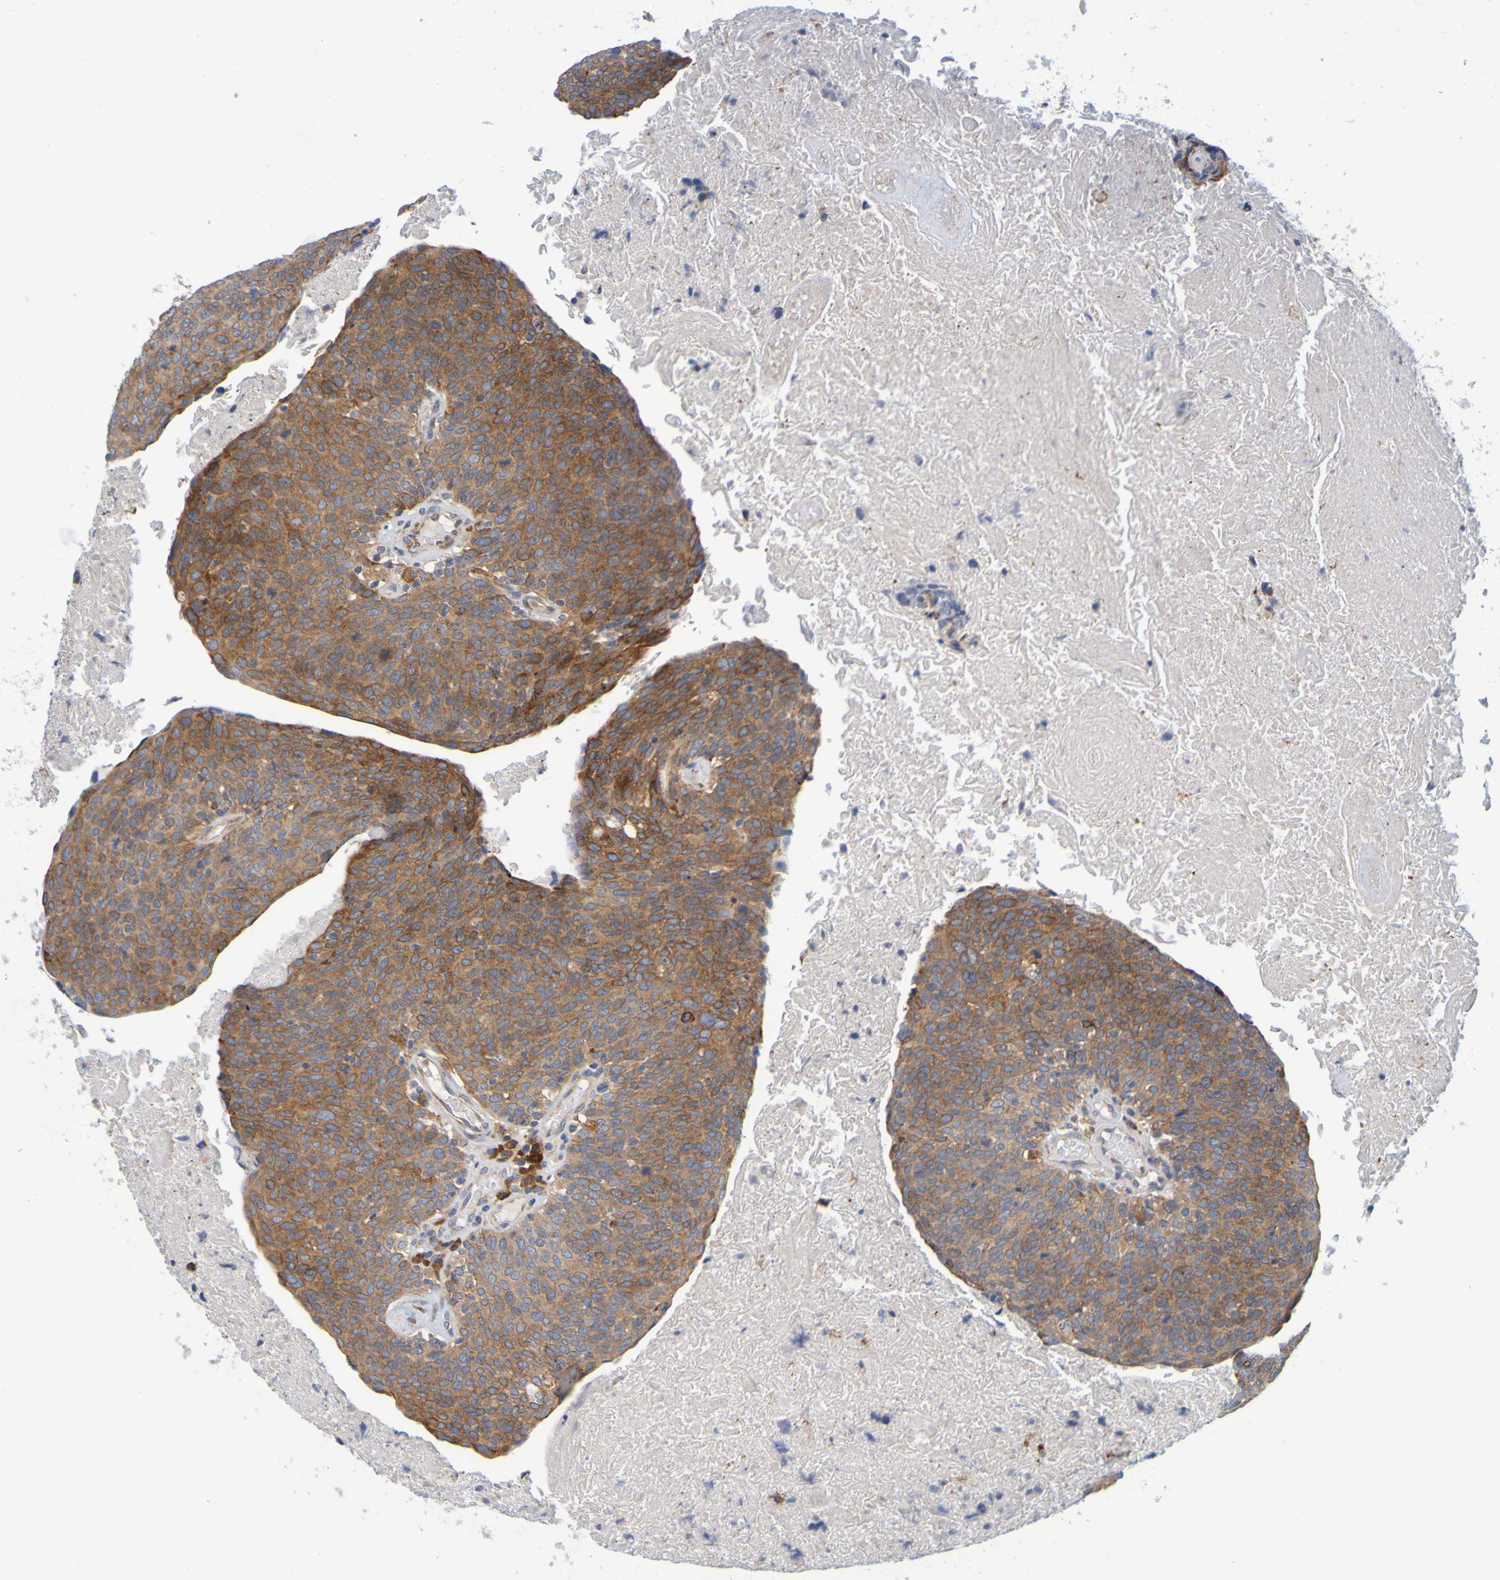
{"staining": {"intensity": "strong", "quantity": ">75%", "location": "cytoplasmic/membranous"}, "tissue": "head and neck cancer", "cell_type": "Tumor cells", "image_type": "cancer", "snomed": [{"axis": "morphology", "description": "Squamous cell carcinoma, NOS"}, {"axis": "morphology", "description": "Squamous cell carcinoma, metastatic, NOS"}, {"axis": "topography", "description": "Lymph node"}, {"axis": "topography", "description": "Head-Neck"}], "caption": "Immunohistochemical staining of head and neck cancer (metastatic squamous cell carcinoma) displays high levels of strong cytoplasmic/membranous protein positivity in about >75% of tumor cells.", "gene": "SIL1", "patient": {"sex": "male", "age": 62}}